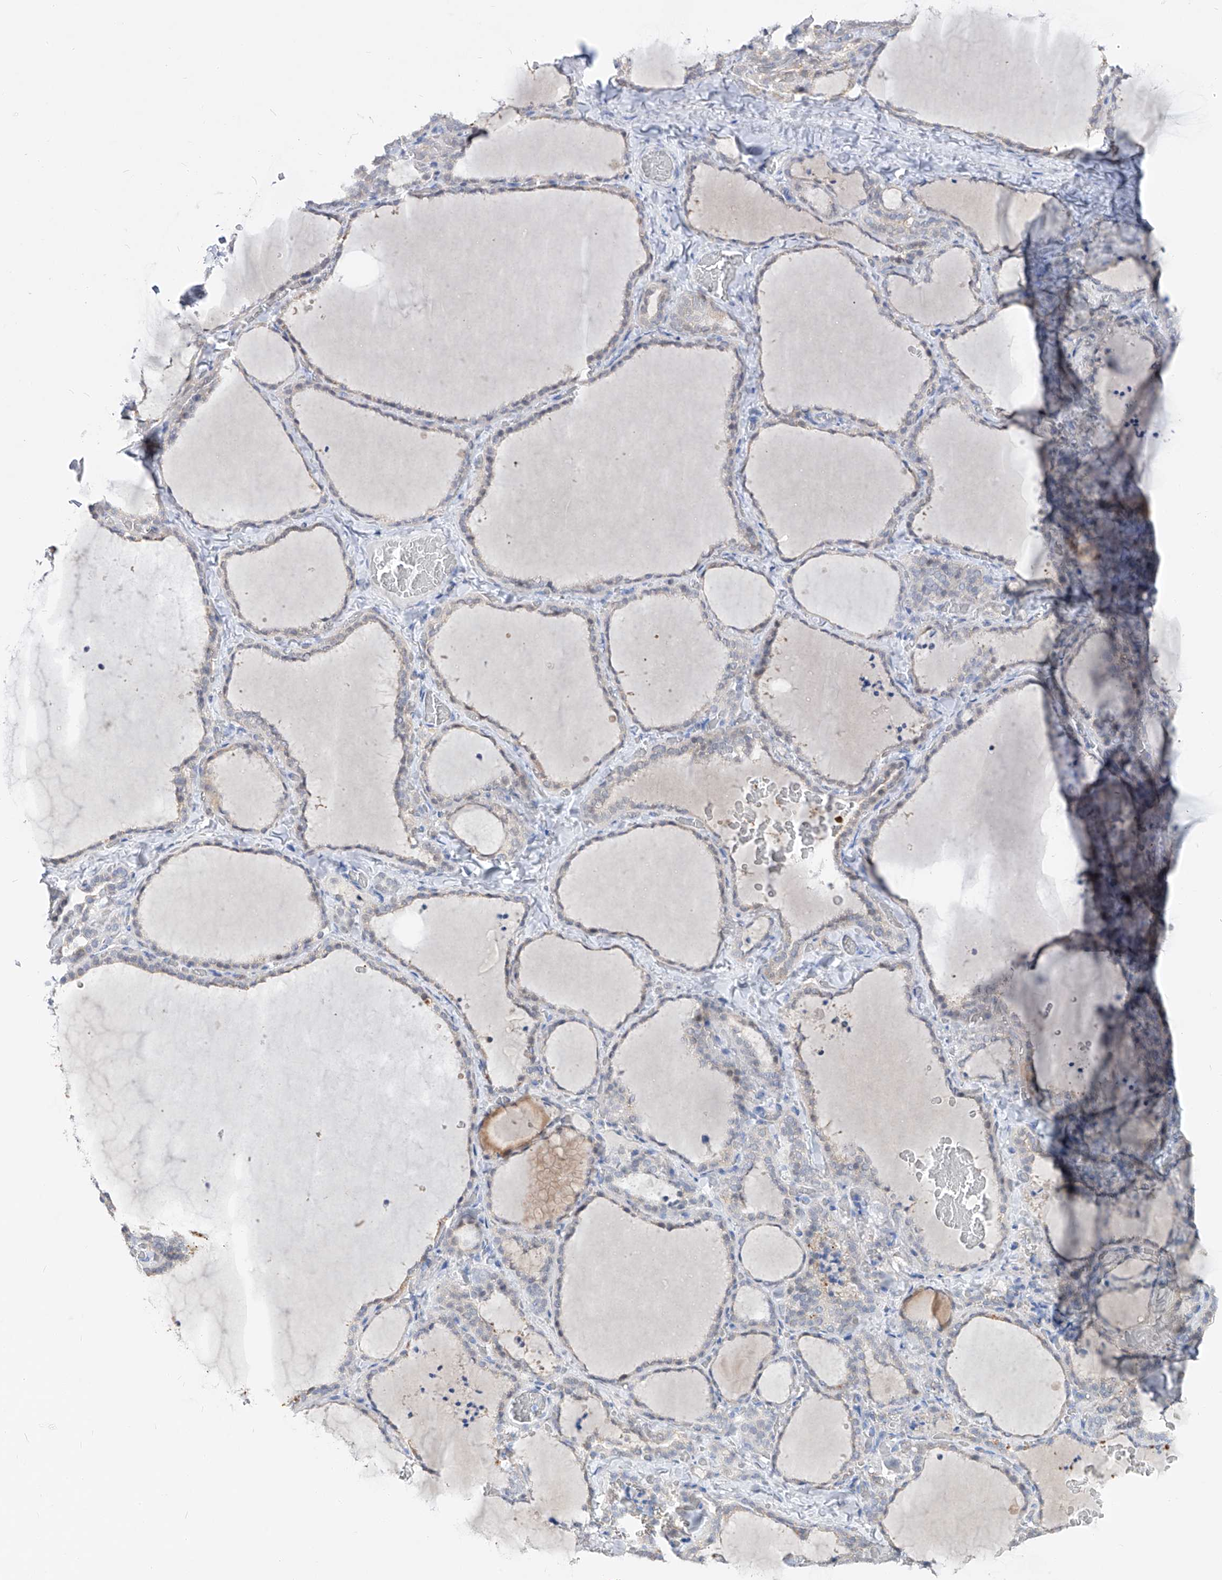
{"staining": {"intensity": "weak", "quantity": "25%-75%", "location": "cytoplasmic/membranous"}, "tissue": "thyroid gland", "cell_type": "Glandular cells", "image_type": "normal", "snomed": [{"axis": "morphology", "description": "Normal tissue, NOS"}, {"axis": "topography", "description": "Thyroid gland"}], "caption": "Thyroid gland was stained to show a protein in brown. There is low levels of weak cytoplasmic/membranous staining in approximately 25%-75% of glandular cells. Ihc stains the protein in brown and the nuclei are stained blue.", "gene": "UFL1", "patient": {"sex": "female", "age": 22}}